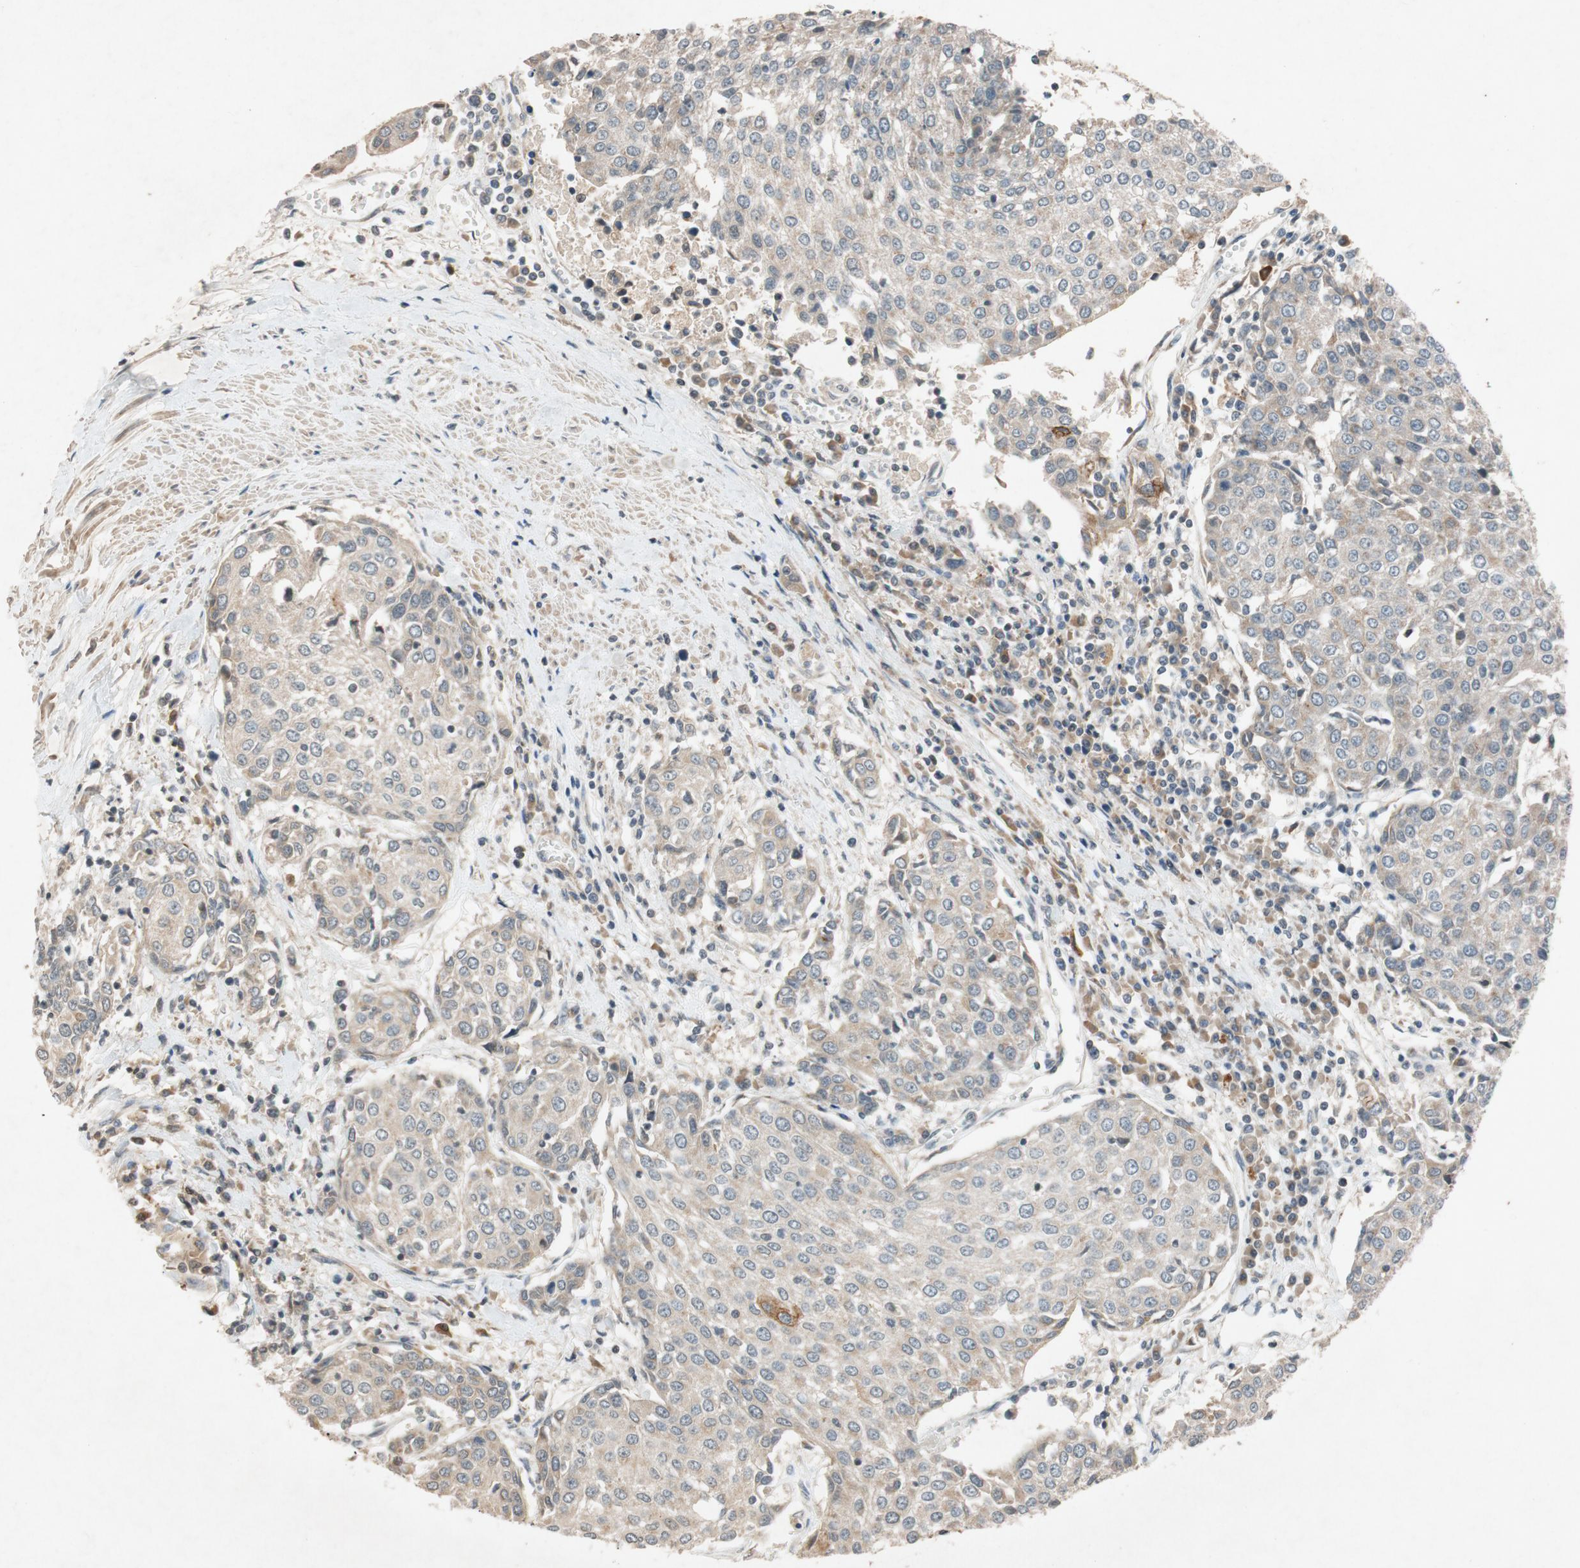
{"staining": {"intensity": "weak", "quantity": ">75%", "location": "cytoplasmic/membranous"}, "tissue": "urothelial cancer", "cell_type": "Tumor cells", "image_type": "cancer", "snomed": [{"axis": "morphology", "description": "Urothelial carcinoma, High grade"}, {"axis": "topography", "description": "Urinary bladder"}], "caption": "Immunohistochemical staining of human urothelial carcinoma (high-grade) reveals low levels of weak cytoplasmic/membranous protein positivity in approximately >75% of tumor cells. (DAB = brown stain, brightfield microscopy at high magnification).", "gene": "ATP2C1", "patient": {"sex": "female", "age": 85}}